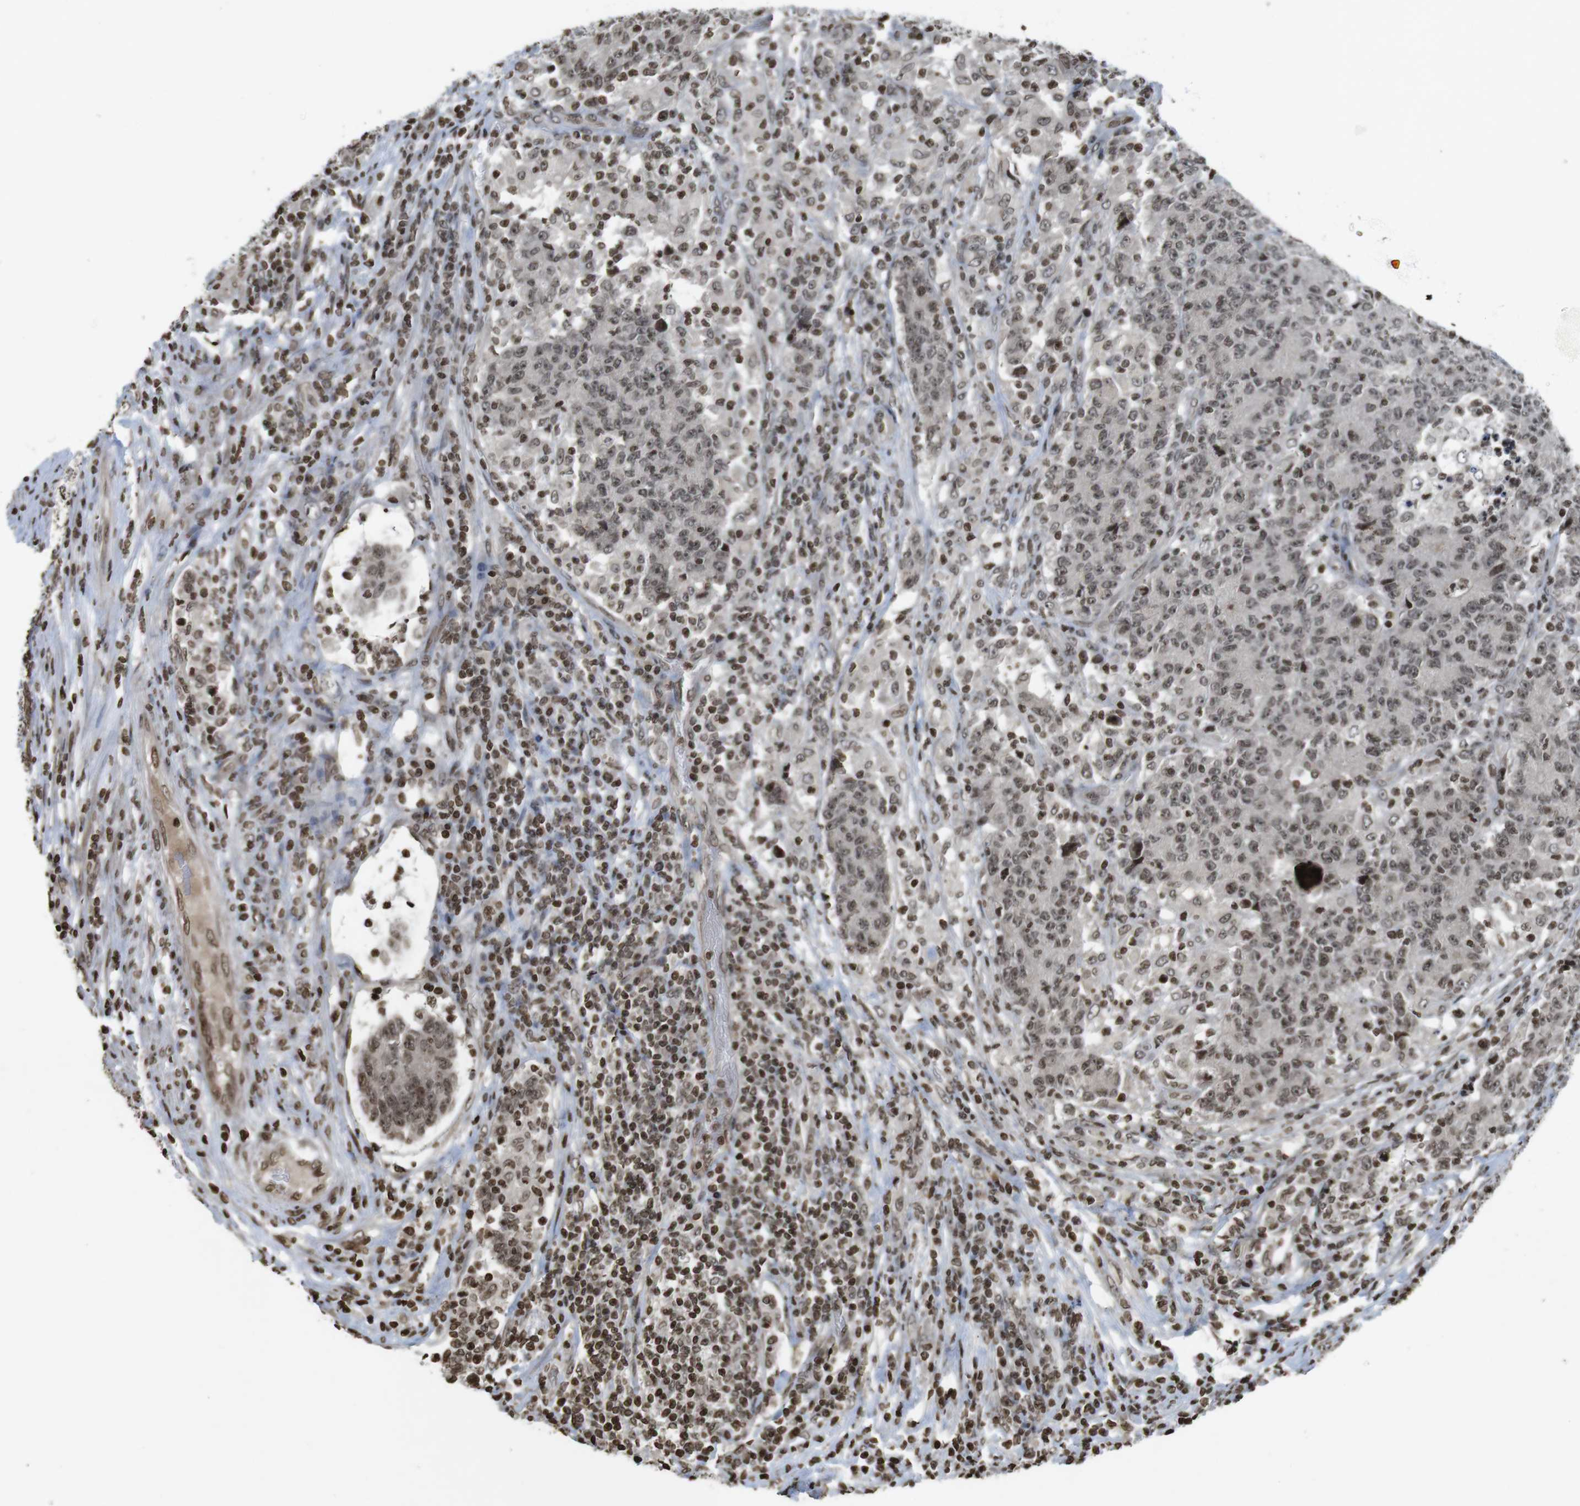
{"staining": {"intensity": "weak", "quantity": ">75%", "location": "cytoplasmic/membranous,nuclear"}, "tissue": "colorectal cancer", "cell_type": "Tumor cells", "image_type": "cancer", "snomed": [{"axis": "morphology", "description": "Normal tissue, NOS"}, {"axis": "morphology", "description": "Adenocarcinoma, NOS"}, {"axis": "topography", "description": "Colon"}], "caption": "A brown stain highlights weak cytoplasmic/membranous and nuclear staining of a protein in adenocarcinoma (colorectal) tumor cells.", "gene": "FOXA3", "patient": {"sex": "female", "age": 75}}